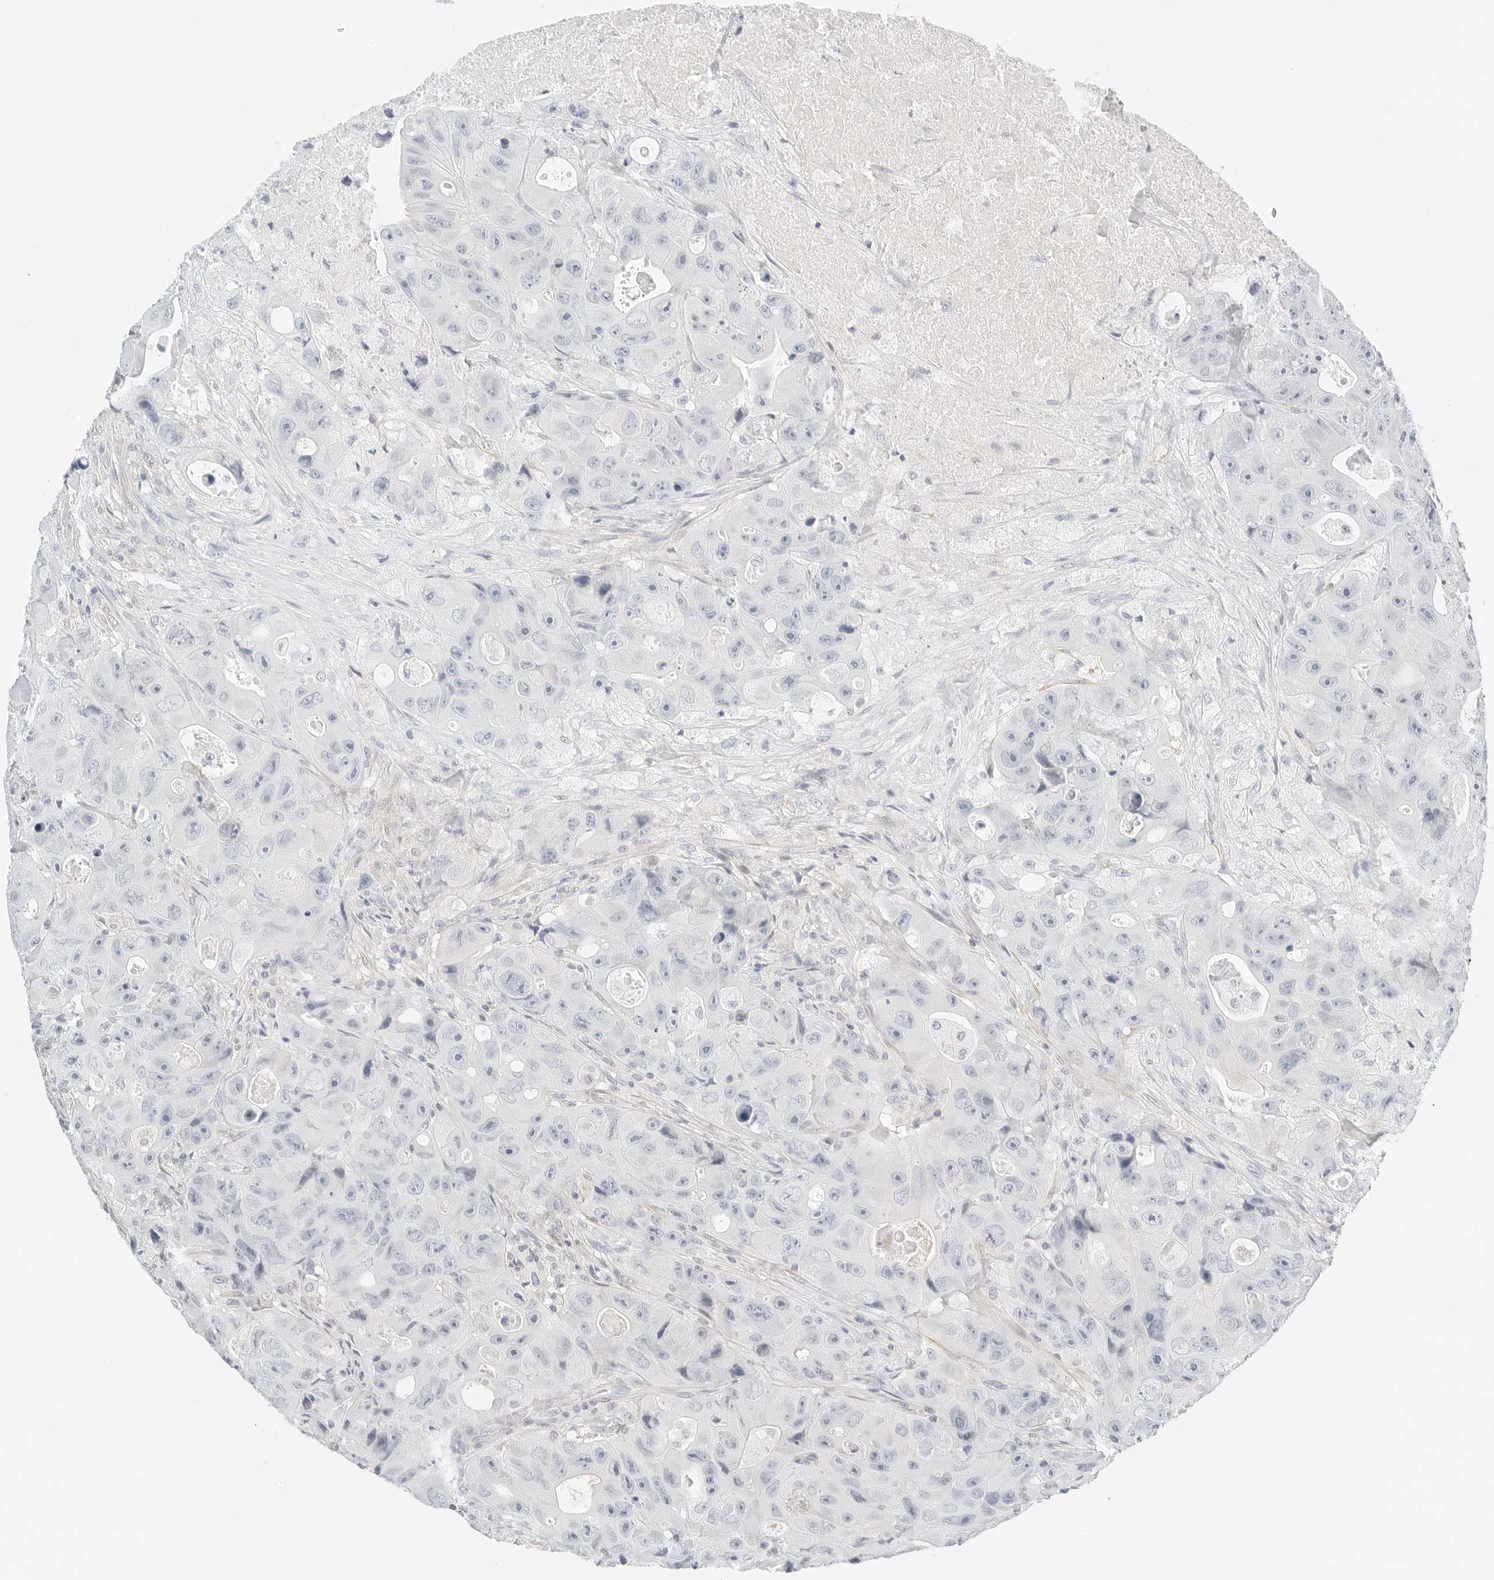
{"staining": {"intensity": "negative", "quantity": "none", "location": "none"}, "tissue": "colorectal cancer", "cell_type": "Tumor cells", "image_type": "cancer", "snomed": [{"axis": "morphology", "description": "Adenocarcinoma, NOS"}, {"axis": "topography", "description": "Colon"}], "caption": "Tumor cells show no significant positivity in adenocarcinoma (colorectal).", "gene": "PKDCC", "patient": {"sex": "female", "age": 46}}